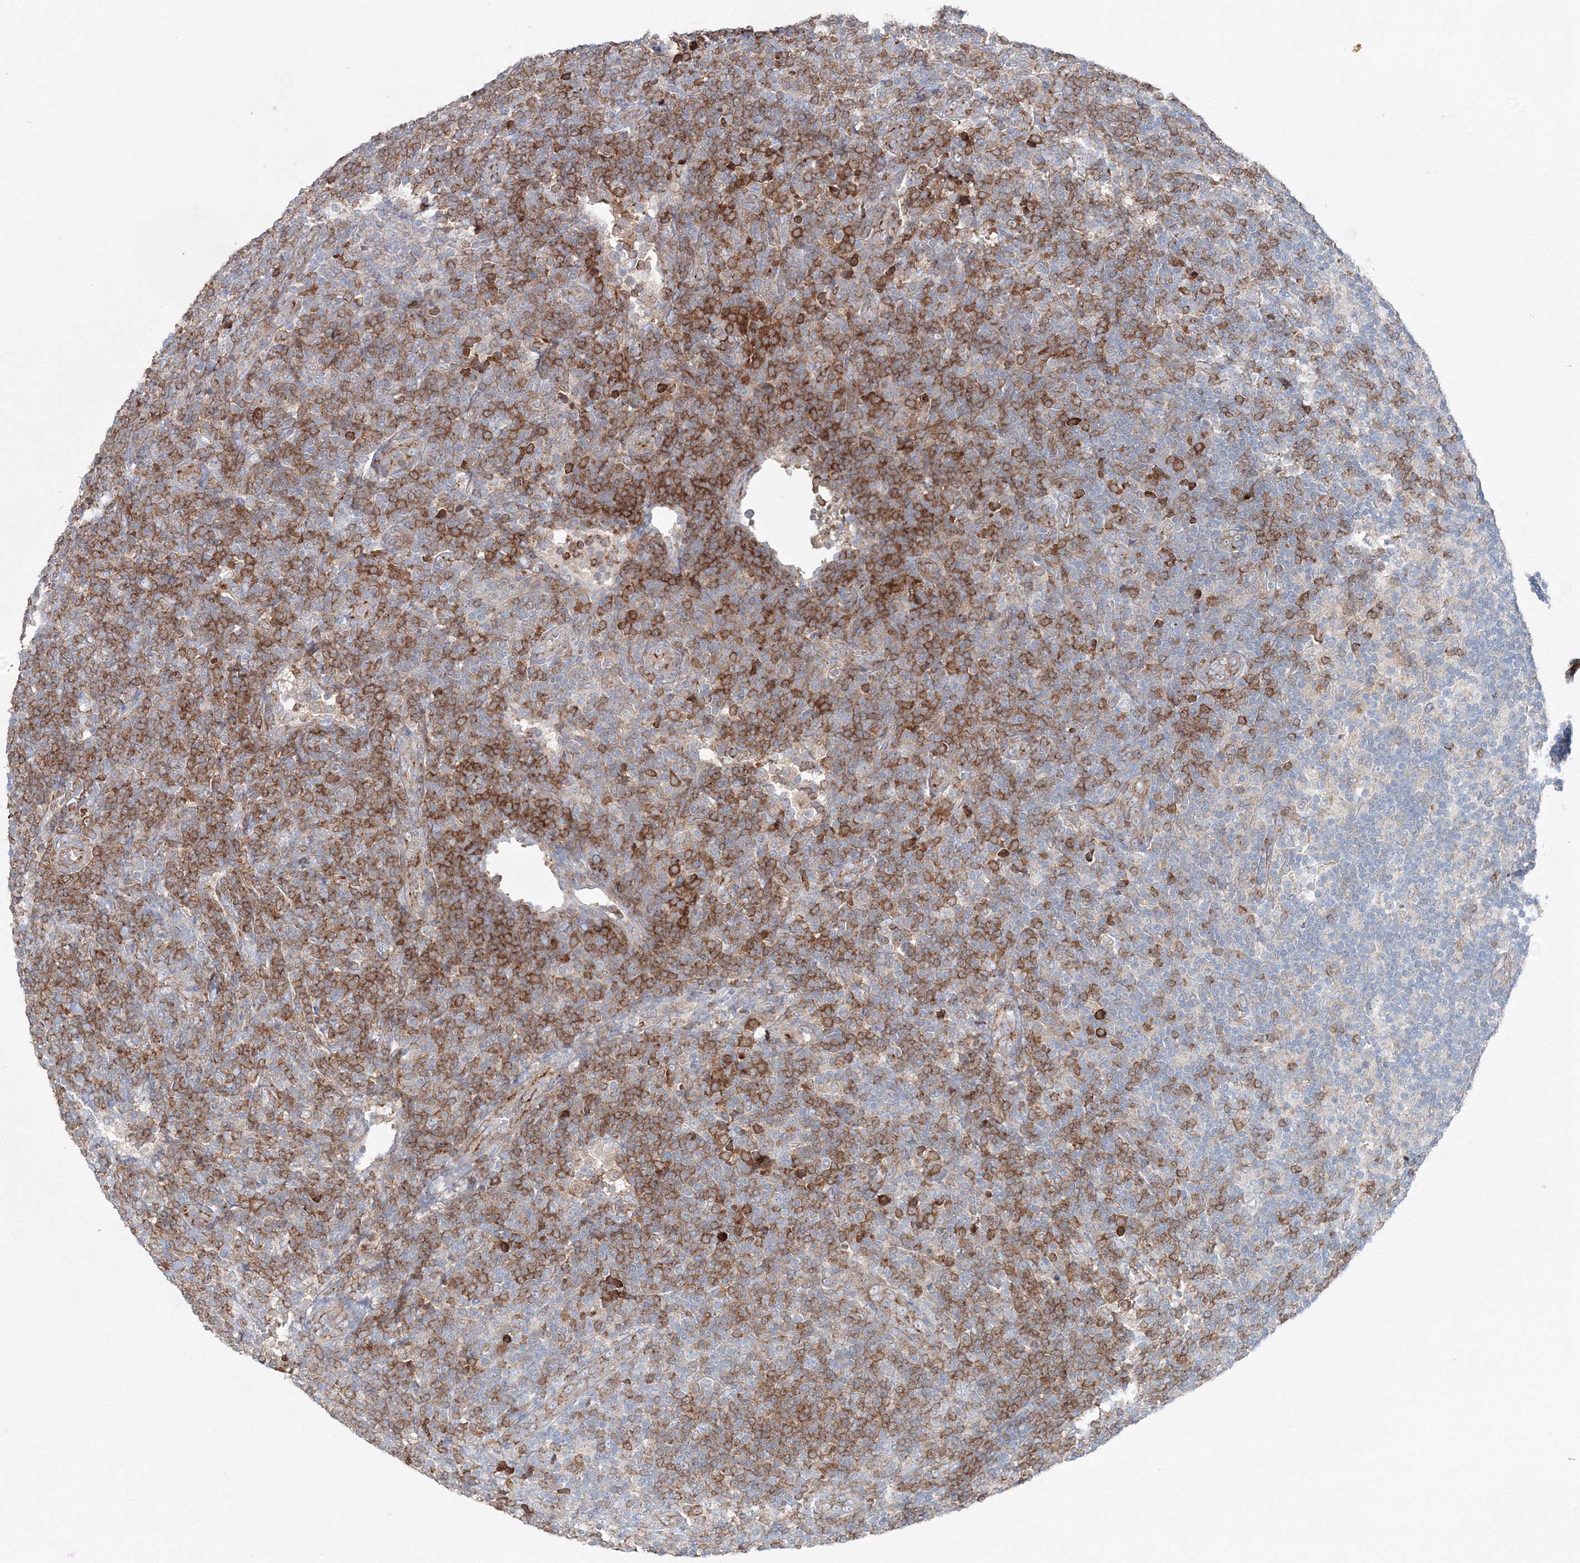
{"staining": {"intensity": "moderate", "quantity": ">75%", "location": "cytoplasmic/membranous"}, "tissue": "lymphoma", "cell_type": "Tumor cells", "image_type": "cancer", "snomed": [{"axis": "morphology", "description": "Malignant lymphoma, non-Hodgkin's type, Low grade"}, {"axis": "topography", "description": "Lymph node"}], "caption": "Immunohistochemical staining of lymphoma exhibits medium levels of moderate cytoplasmic/membranous protein staining in approximately >75% of tumor cells. The protein is stained brown, and the nuclei are stained in blue (DAB (3,3'-diaminobenzidine) IHC with brightfield microscopy, high magnification).", "gene": "GGA2", "patient": {"sex": "male", "age": 66}}